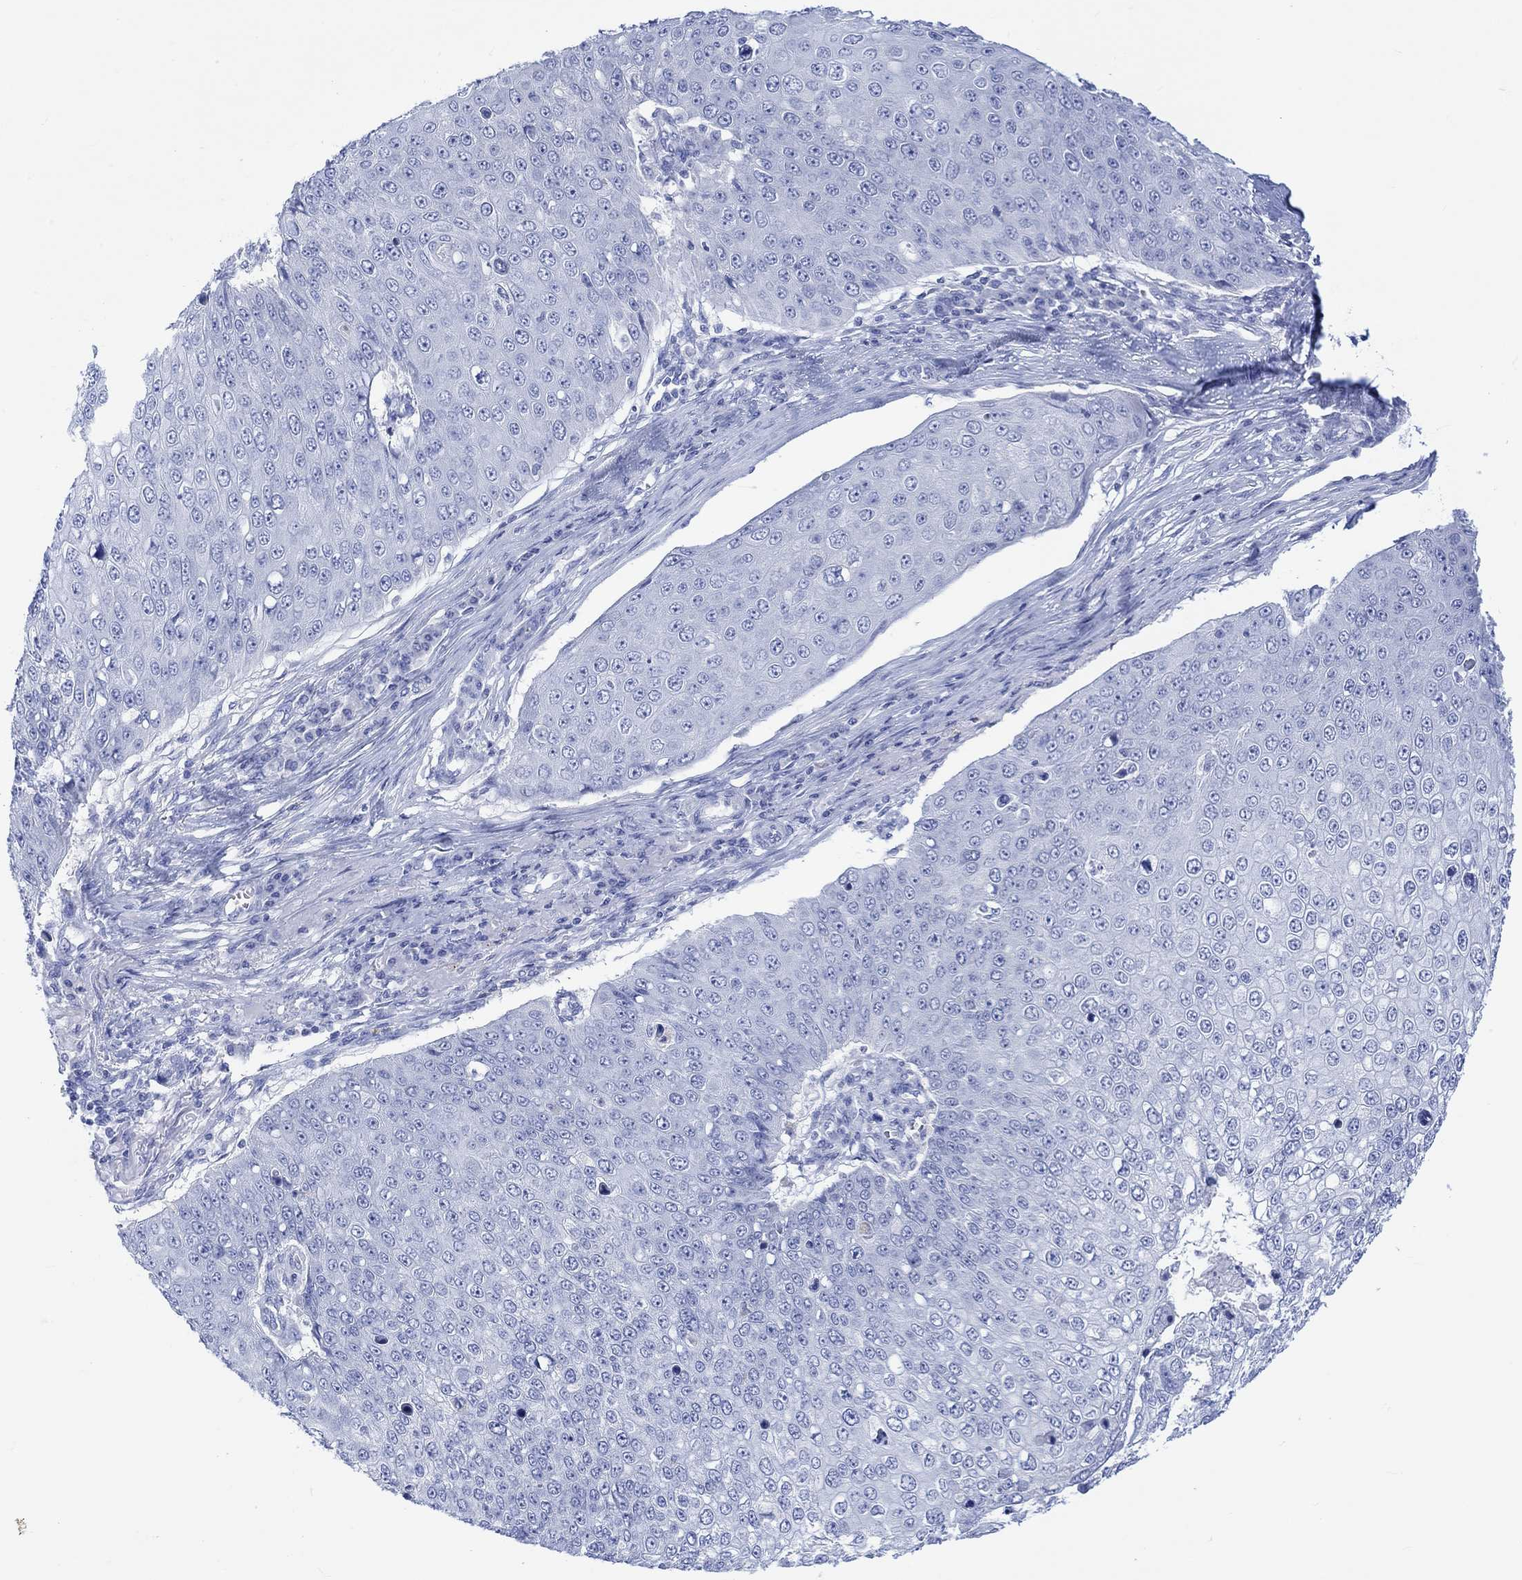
{"staining": {"intensity": "negative", "quantity": "none", "location": "none"}, "tissue": "skin cancer", "cell_type": "Tumor cells", "image_type": "cancer", "snomed": [{"axis": "morphology", "description": "Squamous cell carcinoma, NOS"}, {"axis": "topography", "description": "Skin"}], "caption": "High power microscopy histopathology image of an immunohistochemistry (IHC) image of squamous cell carcinoma (skin), revealing no significant positivity in tumor cells. The staining was performed using DAB to visualize the protein expression in brown, while the nuclei were stained in blue with hematoxylin (Magnification: 20x).", "gene": "CALCA", "patient": {"sex": "male", "age": 71}}